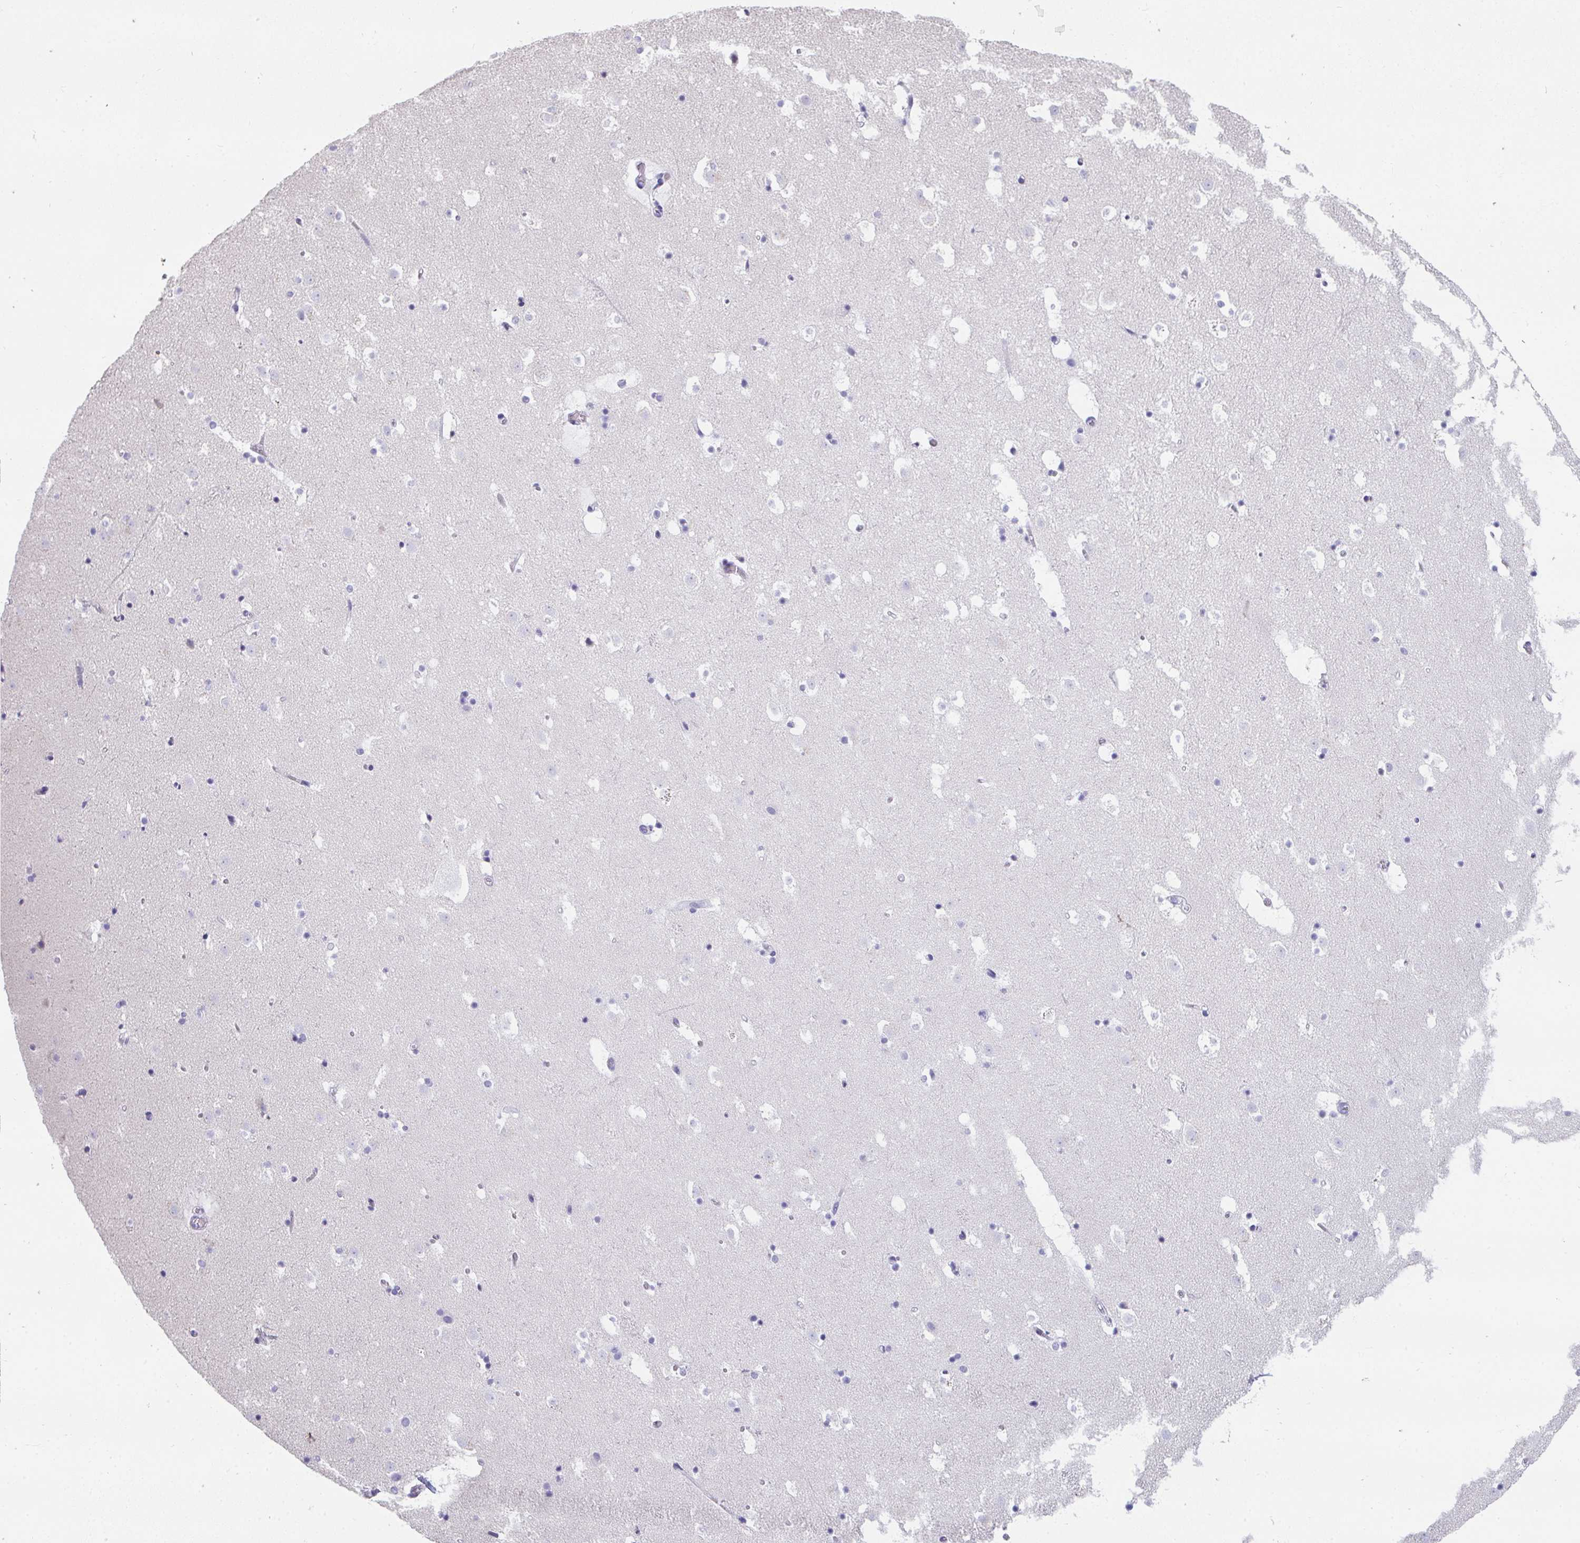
{"staining": {"intensity": "negative", "quantity": "none", "location": "none"}, "tissue": "caudate", "cell_type": "Glial cells", "image_type": "normal", "snomed": [{"axis": "morphology", "description": "Normal tissue, NOS"}, {"axis": "topography", "description": "Lateral ventricle wall"}], "caption": "This is a micrograph of IHC staining of unremarkable caudate, which shows no positivity in glial cells. The staining was performed using DAB to visualize the protein expression in brown, while the nuclei were stained in blue with hematoxylin (Magnification: 20x).", "gene": "TTC30A", "patient": {"sex": "male", "age": 37}}